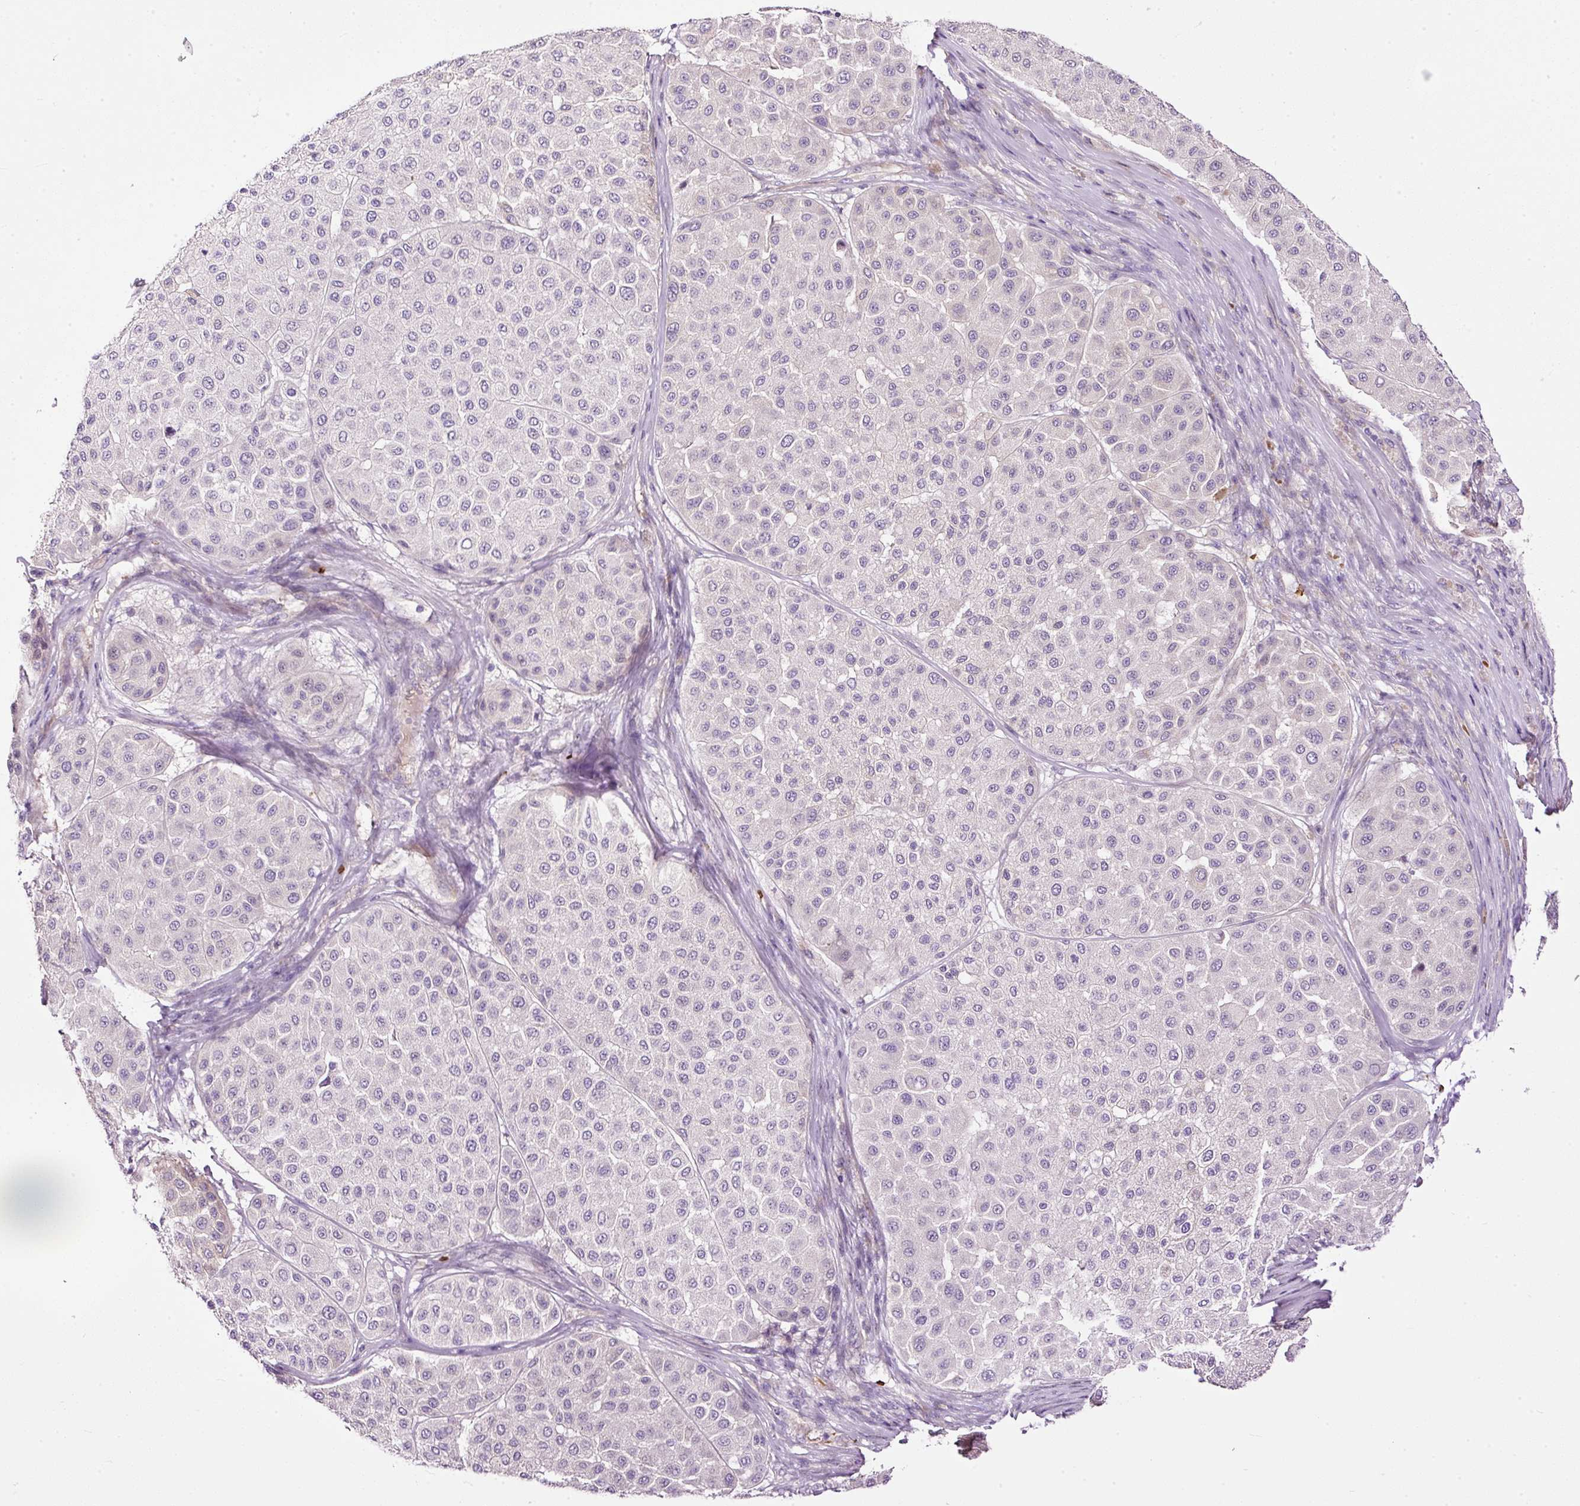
{"staining": {"intensity": "negative", "quantity": "none", "location": "none"}, "tissue": "melanoma", "cell_type": "Tumor cells", "image_type": "cancer", "snomed": [{"axis": "morphology", "description": "Malignant melanoma, Metastatic site"}, {"axis": "topography", "description": "Smooth muscle"}], "caption": "Tumor cells show no significant protein staining in melanoma. (DAB (3,3'-diaminobenzidine) immunohistochemistry with hematoxylin counter stain).", "gene": "USHBP1", "patient": {"sex": "male", "age": 41}}